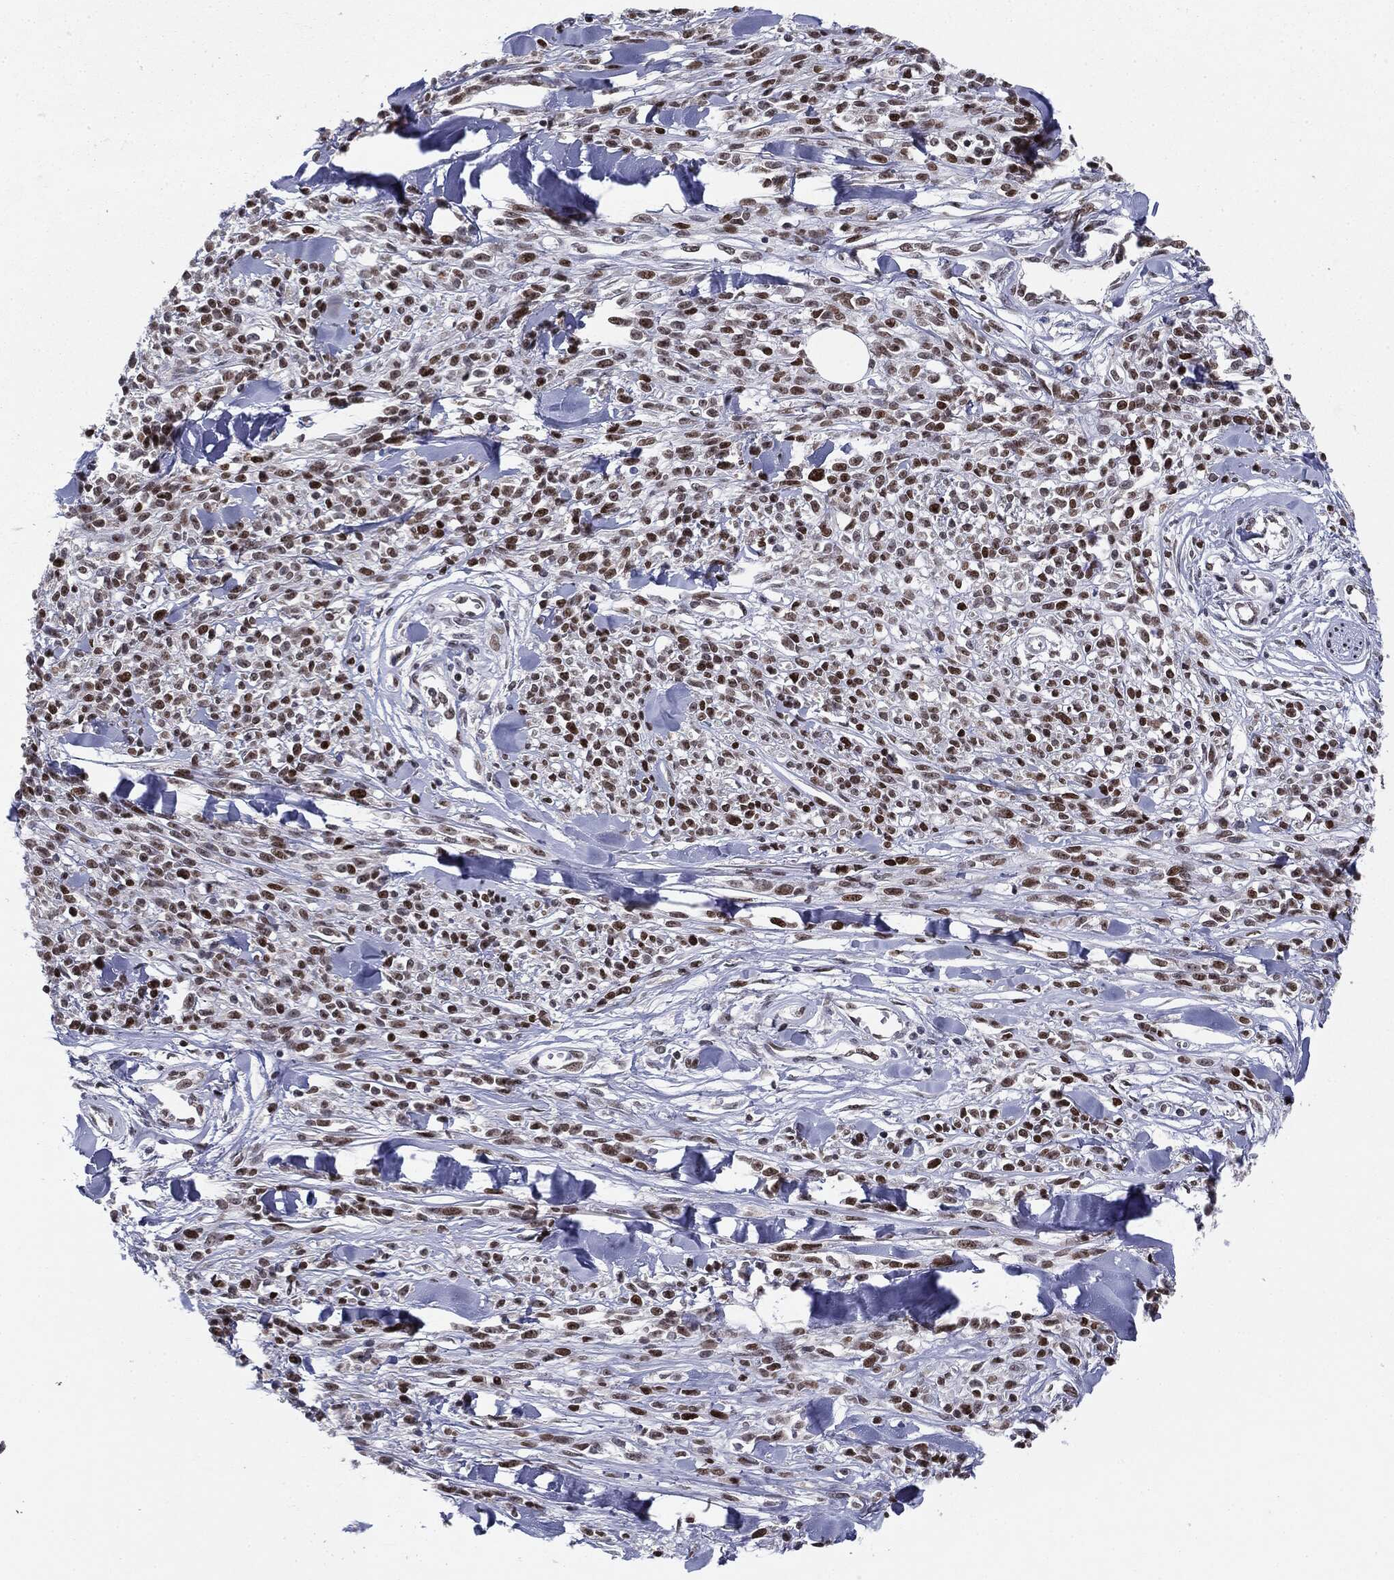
{"staining": {"intensity": "strong", "quantity": ">75%", "location": "nuclear"}, "tissue": "melanoma", "cell_type": "Tumor cells", "image_type": "cancer", "snomed": [{"axis": "morphology", "description": "Malignant melanoma, NOS"}, {"axis": "topography", "description": "Skin"}, {"axis": "topography", "description": "Skin of trunk"}], "caption": "The photomicrograph shows immunohistochemical staining of malignant melanoma. There is strong nuclear staining is identified in approximately >75% of tumor cells. The staining was performed using DAB, with brown indicating positive protein expression. Nuclei are stained blue with hematoxylin.", "gene": "MDC1", "patient": {"sex": "male", "age": 74}}